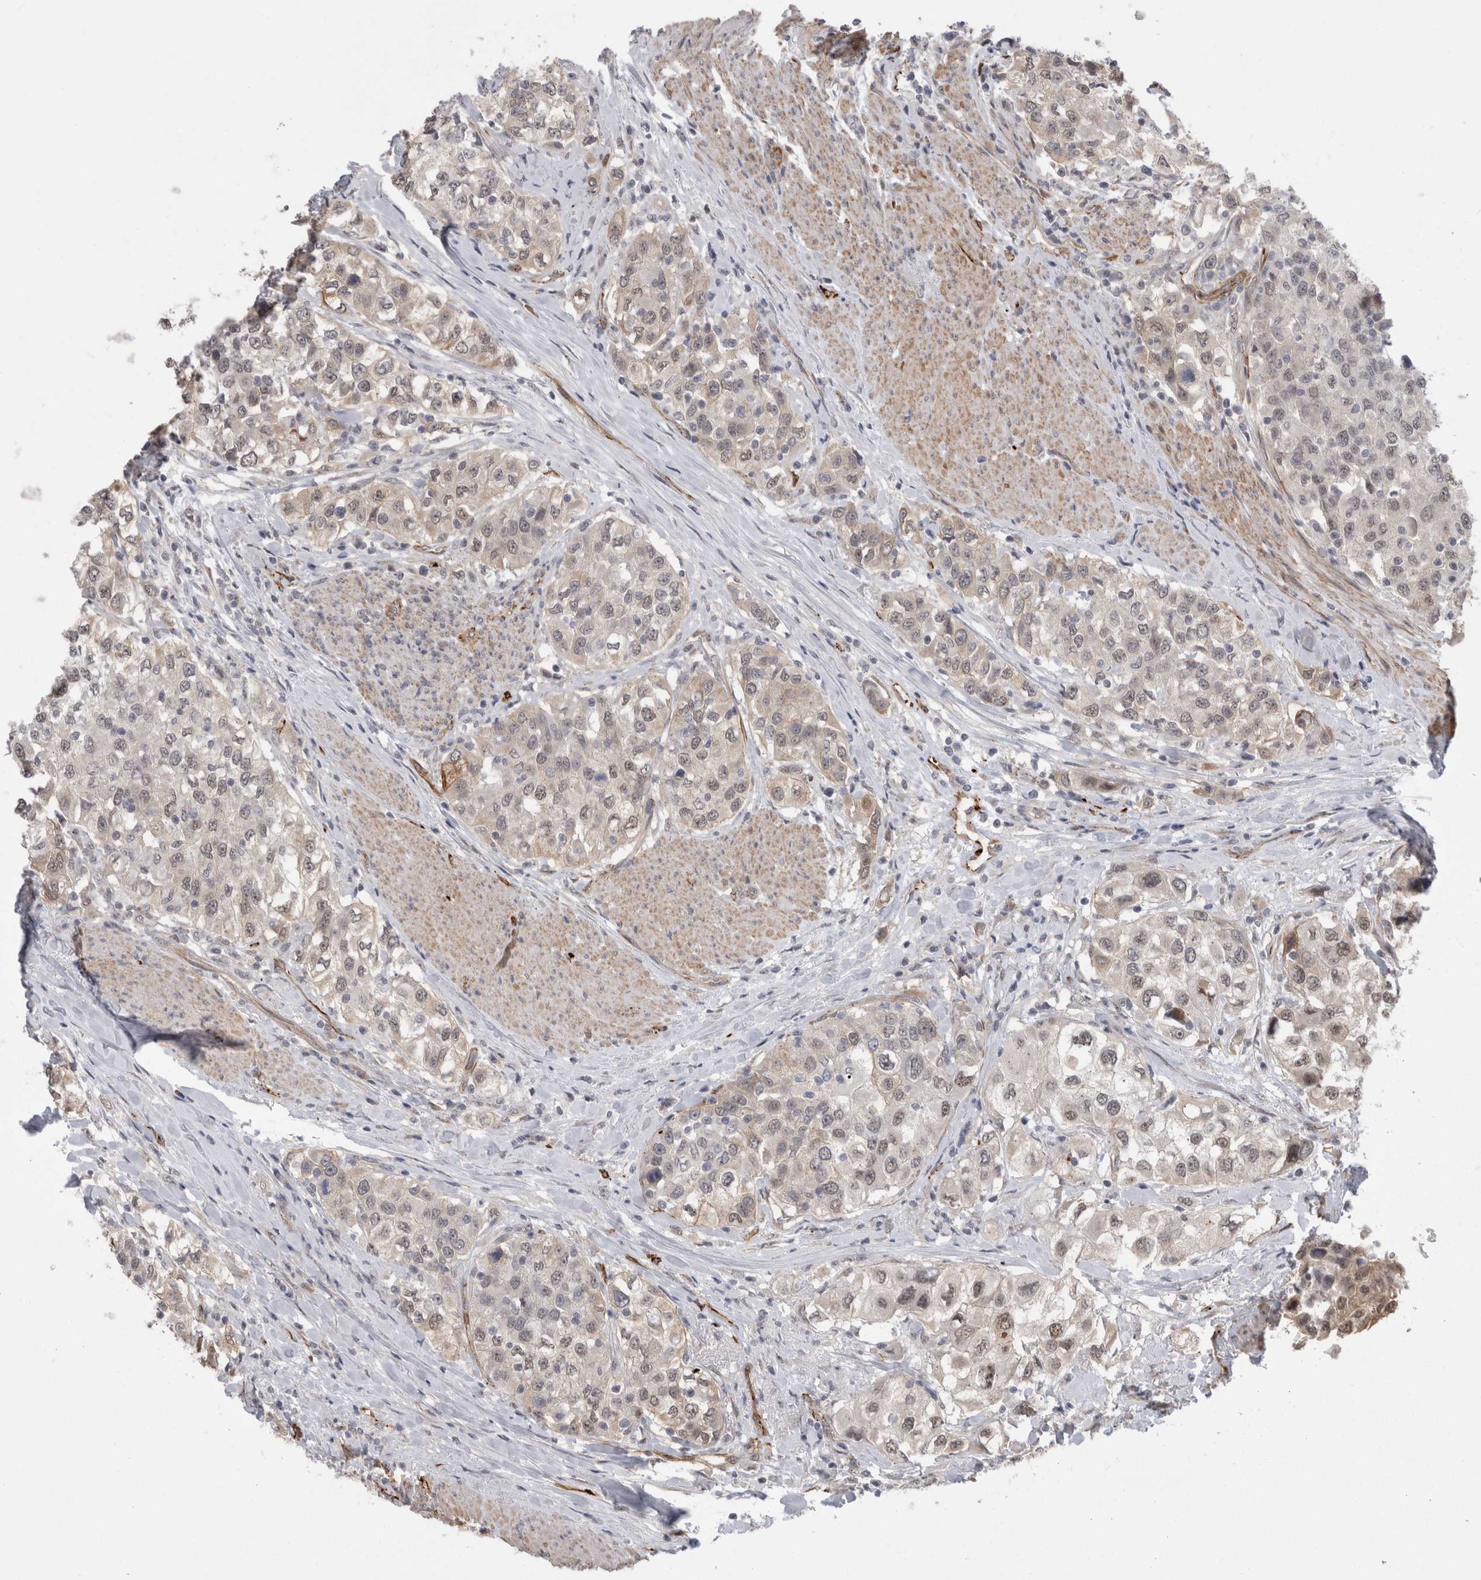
{"staining": {"intensity": "negative", "quantity": "none", "location": "none"}, "tissue": "urothelial cancer", "cell_type": "Tumor cells", "image_type": "cancer", "snomed": [{"axis": "morphology", "description": "Urothelial carcinoma, High grade"}, {"axis": "topography", "description": "Urinary bladder"}], "caption": "DAB (3,3'-diaminobenzidine) immunohistochemical staining of urothelial cancer displays no significant positivity in tumor cells. (Stains: DAB (3,3'-diaminobenzidine) IHC with hematoxylin counter stain, Microscopy: brightfield microscopy at high magnification).", "gene": "FAM83H", "patient": {"sex": "female", "age": 80}}